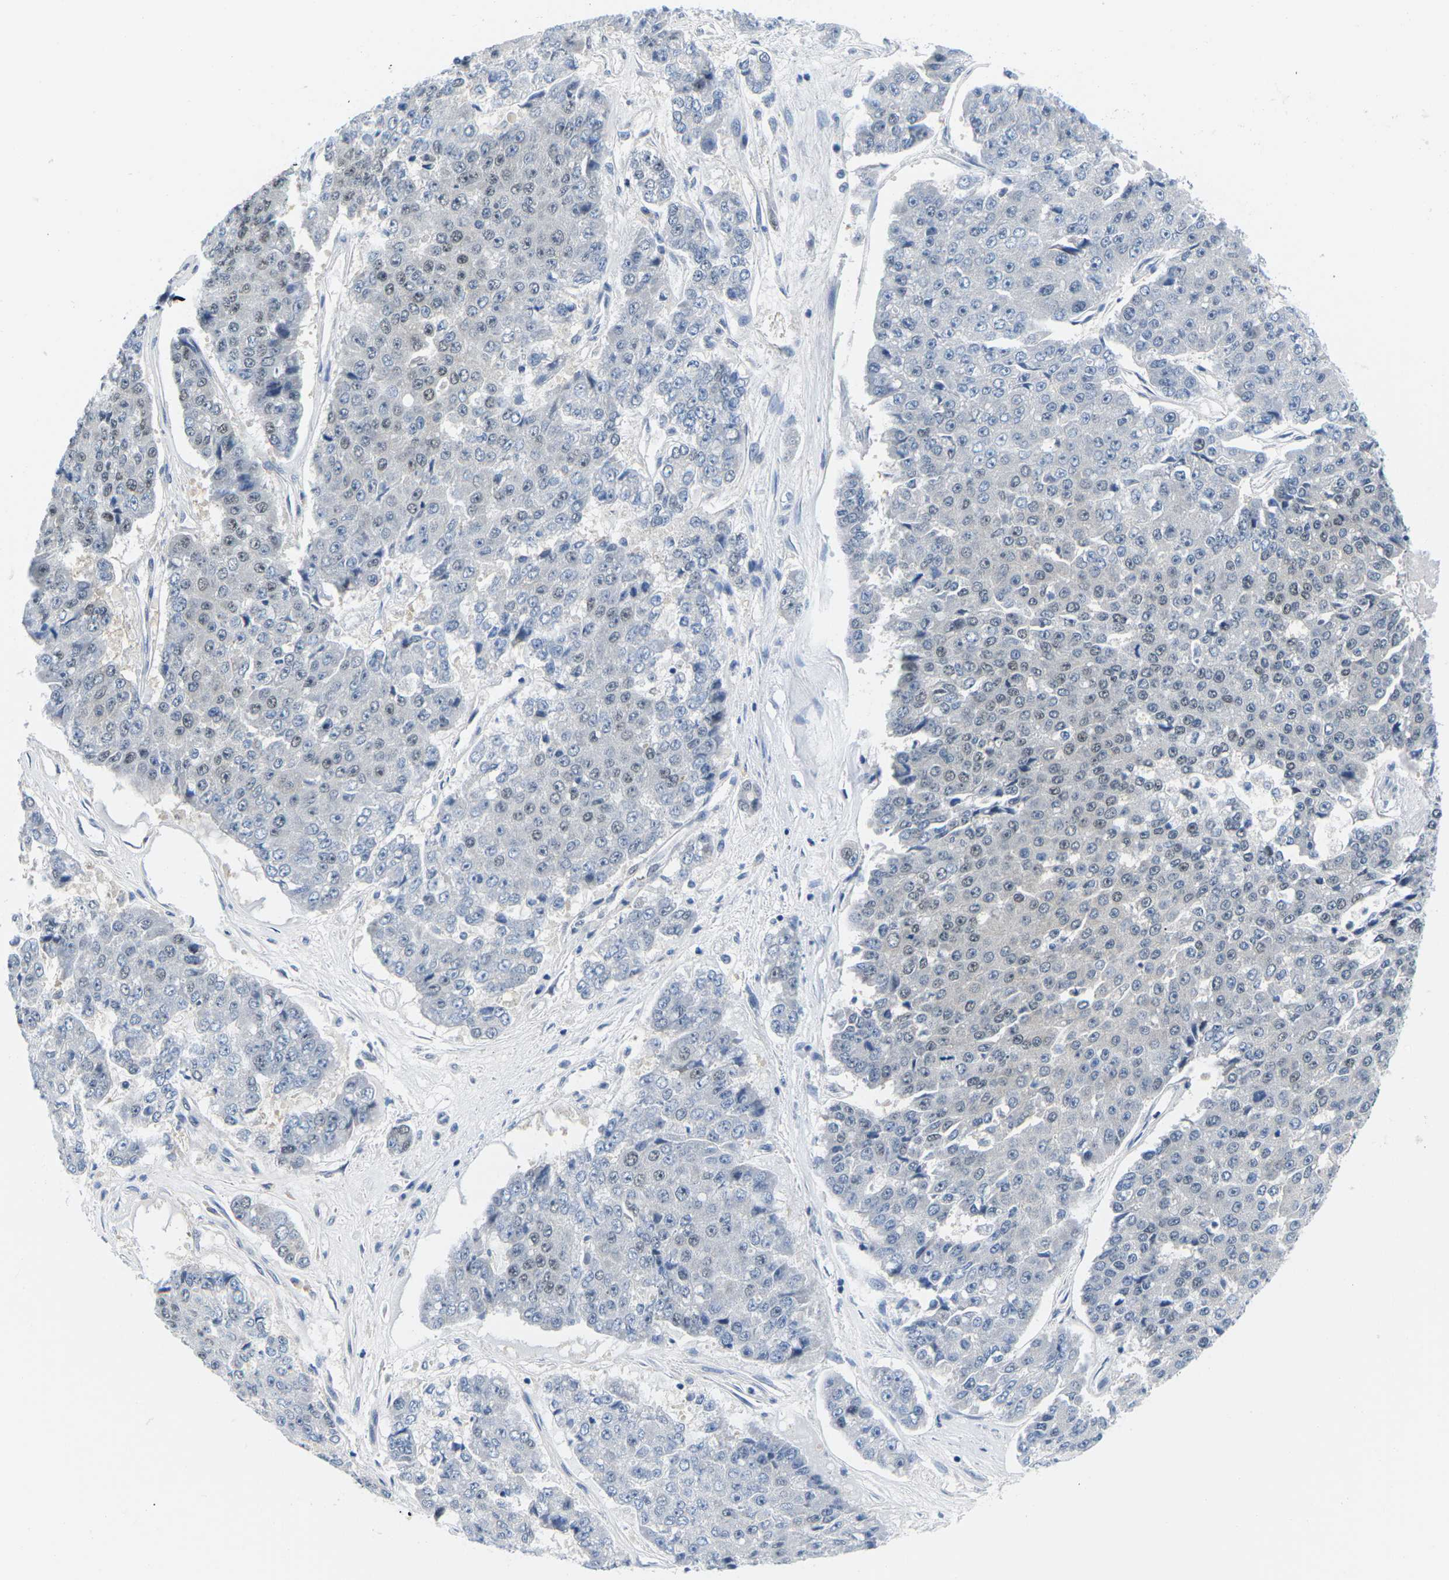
{"staining": {"intensity": "weak", "quantity": "<25%", "location": "nuclear"}, "tissue": "pancreatic cancer", "cell_type": "Tumor cells", "image_type": "cancer", "snomed": [{"axis": "morphology", "description": "Adenocarcinoma, NOS"}, {"axis": "topography", "description": "Pancreas"}], "caption": "Pancreatic adenocarcinoma was stained to show a protein in brown. There is no significant expression in tumor cells.", "gene": "UBA7", "patient": {"sex": "male", "age": 50}}